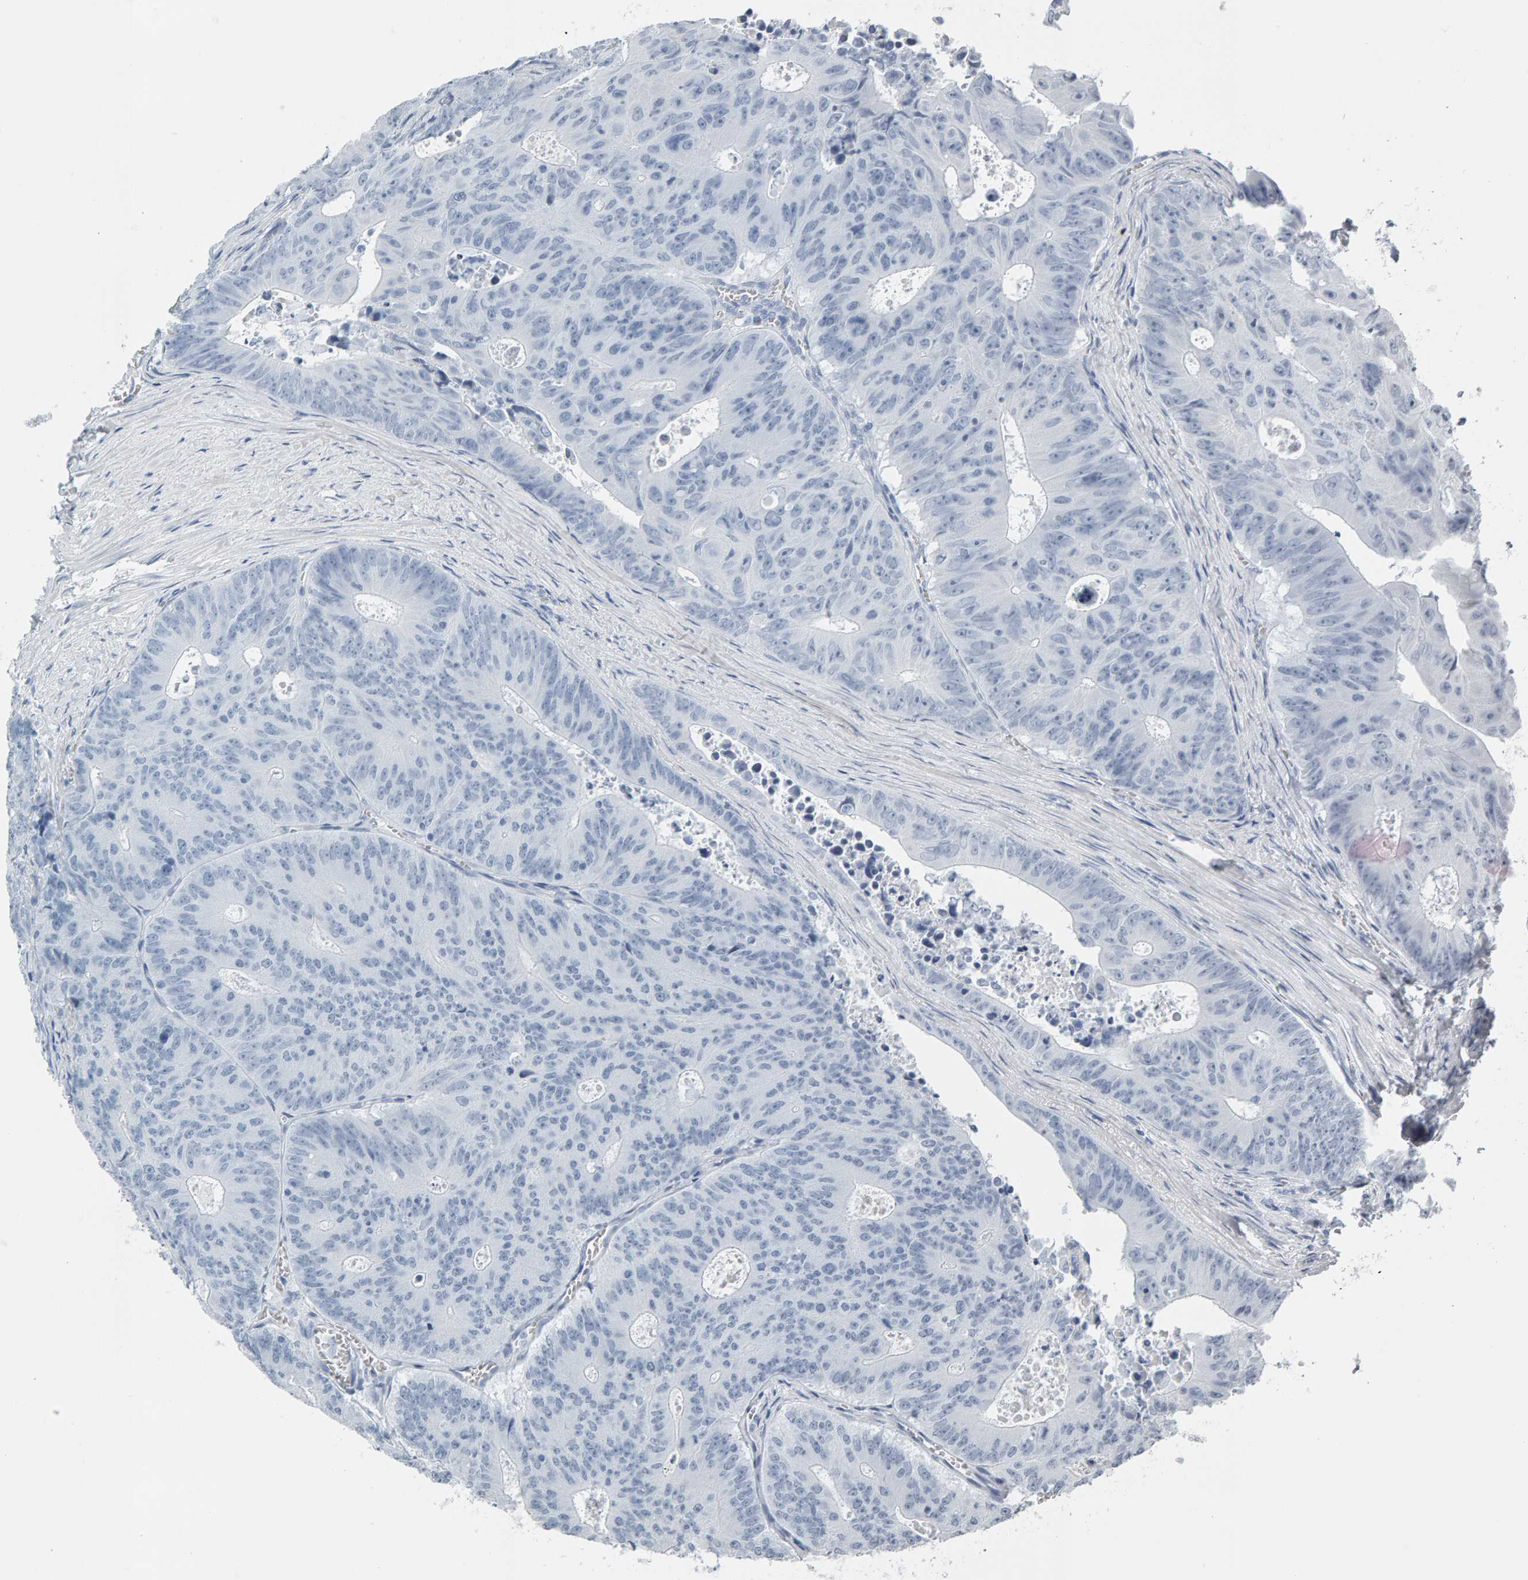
{"staining": {"intensity": "negative", "quantity": "none", "location": "none"}, "tissue": "colorectal cancer", "cell_type": "Tumor cells", "image_type": "cancer", "snomed": [{"axis": "morphology", "description": "Adenocarcinoma, NOS"}, {"axis": "topography", "description": "Colon"}], "caption": "High magnification brightfield microscopy of colorectal cancer stained with DAB (3,3'-diaminobenzidine) (brown) and counterstained with hematoxylin (blue): tumor cells show no significant expression. Nuclei are stained in blue.", "gene": "SPACA3", "patient": {"sex": "male", "age": 87}}